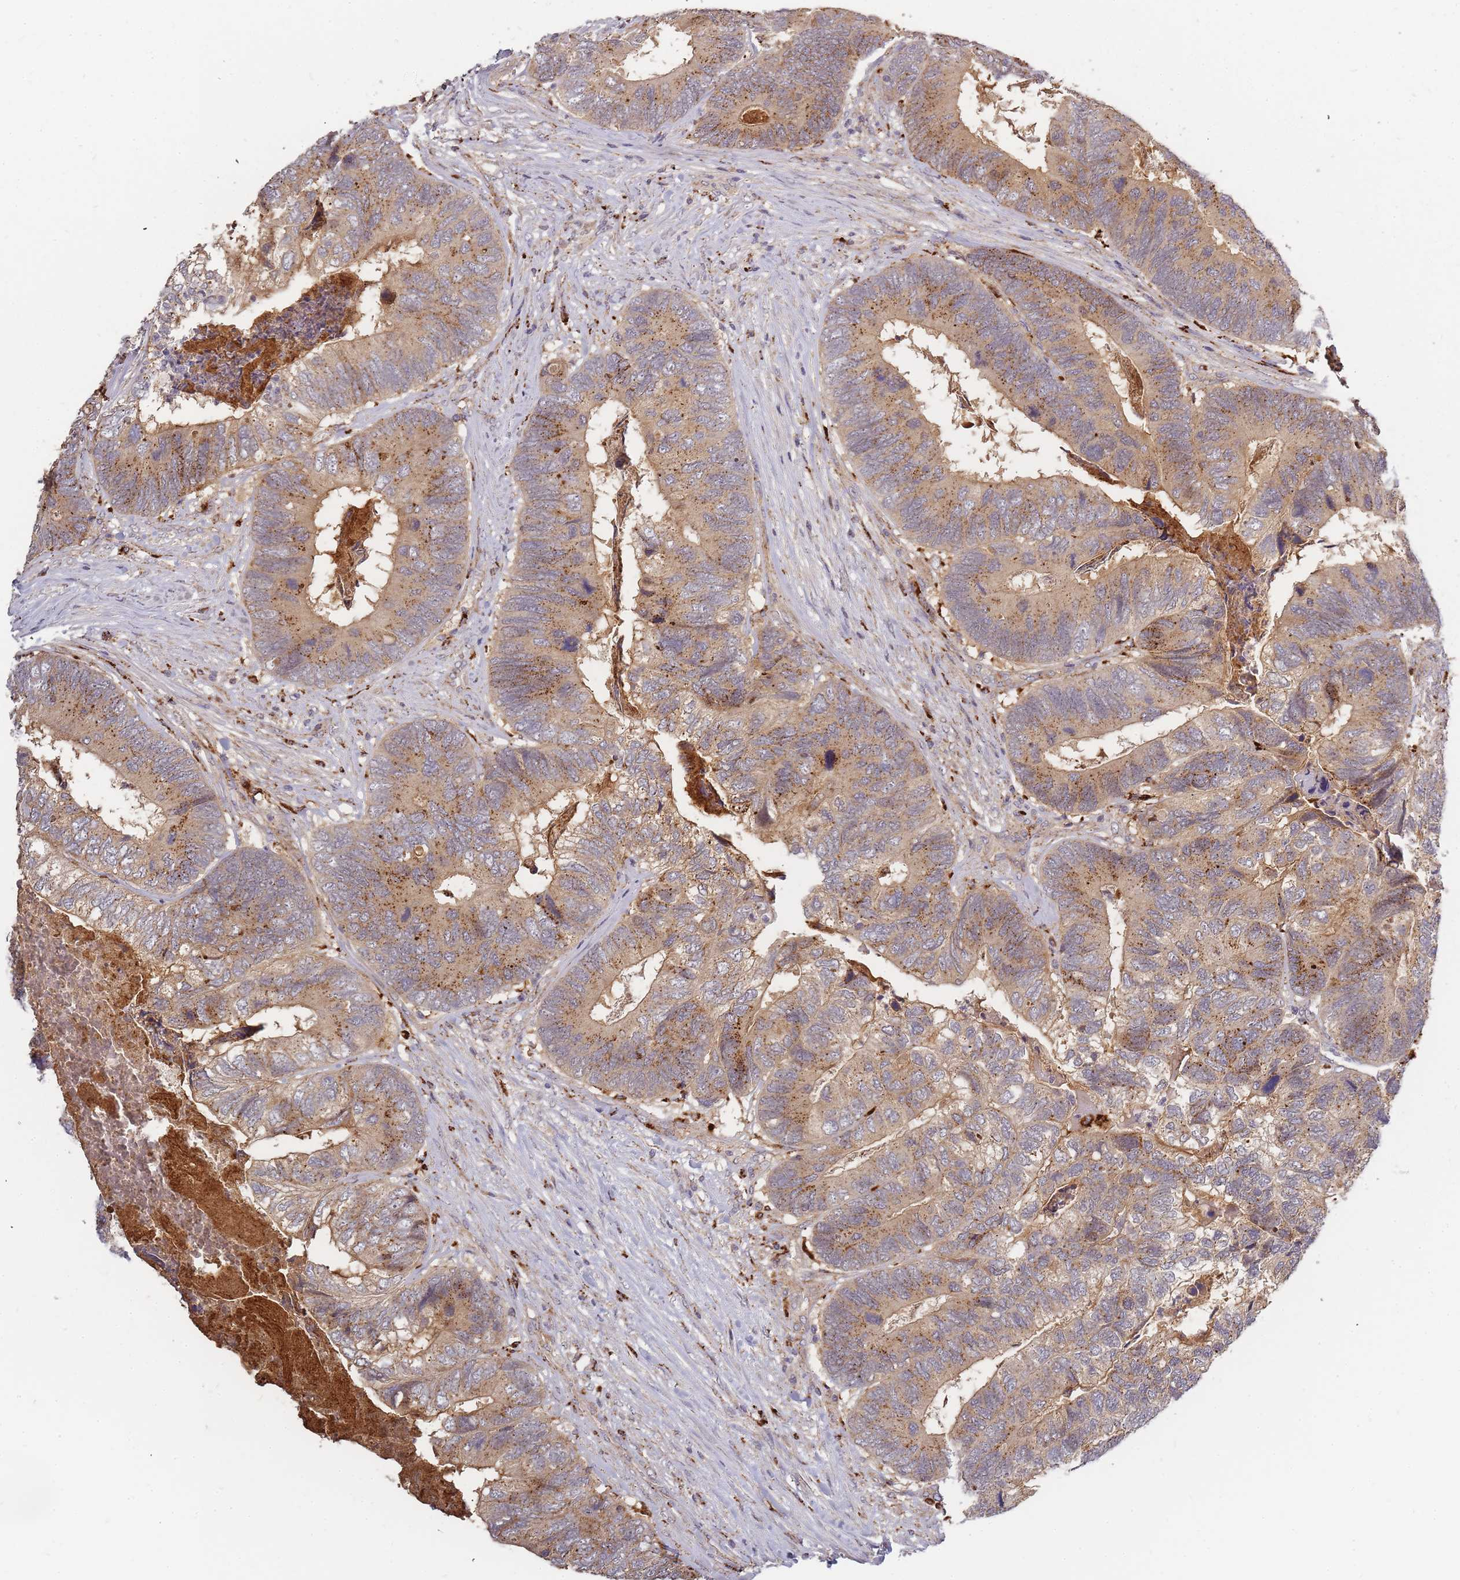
{"staining": {"intensity": "moderate", "quantity": ">75%", "location": "cytoplasmic/membranous"}, "tissue": "colorectal cancer", "cell_type": "Tumor cells", "image_type": "cancer", "snomed": [{"axis": "morphology", "description": "Adenocarcinoma, NOS"}, {"axis": "topography", "description": "Colon"}], "caption": "A medium amount of moderate cytoplasmic/membranous positivity is appreciated in approximately >75% of tumor cells in colorectal cancer tissue. (brown staining indicates protein expression, while blue staining denotes nuclei).", "gene": "ATG5", "patient": {"sex": "female", "age": 67}}